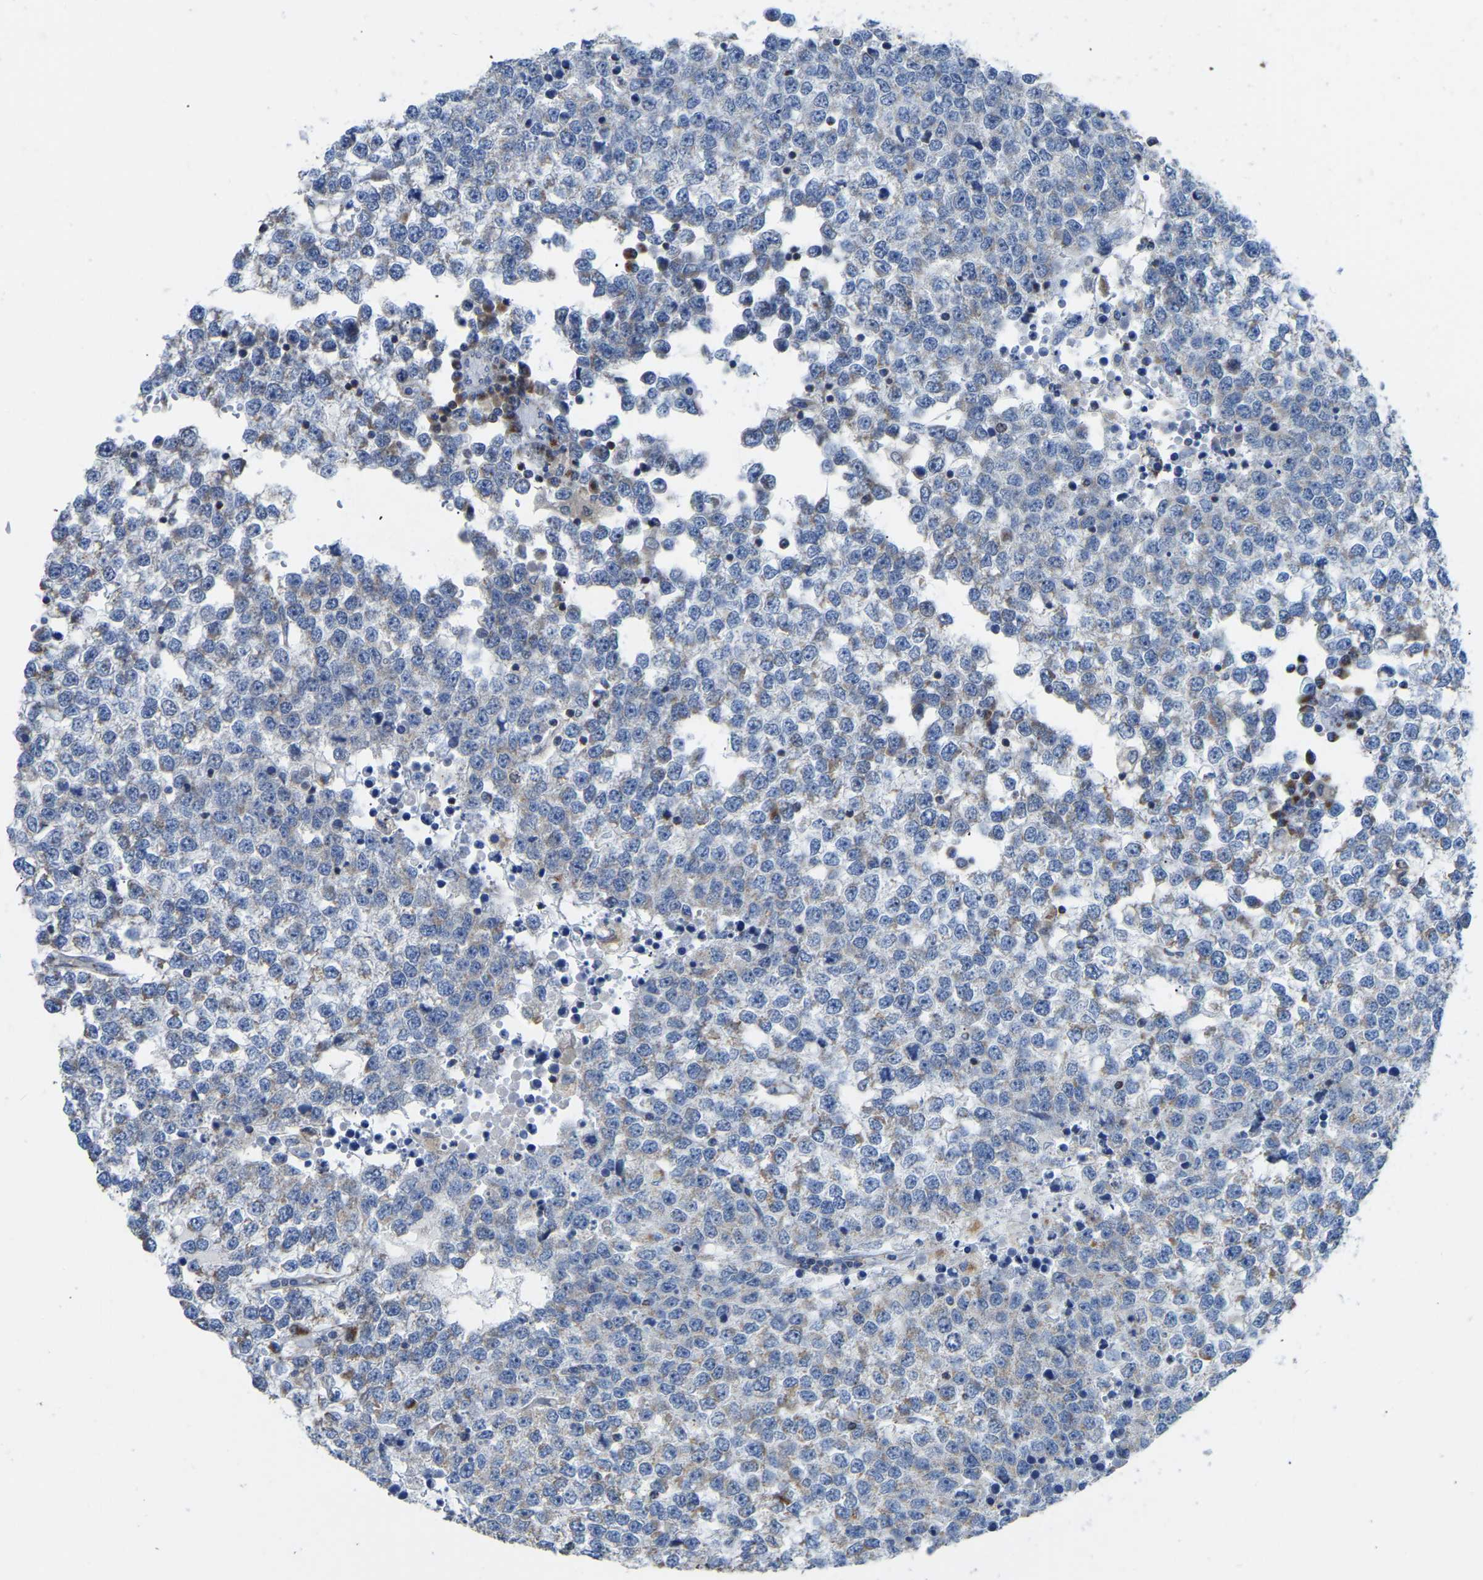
{"staining": {"intensity": "negative", "quantity": "none", "location": "none"}, "tissue": "testis cancer", "cell_type": "Tumor cells", "image_type": "cancer", "snomed": [{"axis": "morphology", "description": "Seminoma, NOS"}, {"axis": "topography", "description": "Testis"}], "caption": "IHC of testis cancer (seminoma) shows no positivity in tumor cells. The staining is performed using DAB brown chromogen with nuclei counter-stained in using hematoxylin.", "gene": "ETFB", "patient": {"sex": "male", "age": 65}}